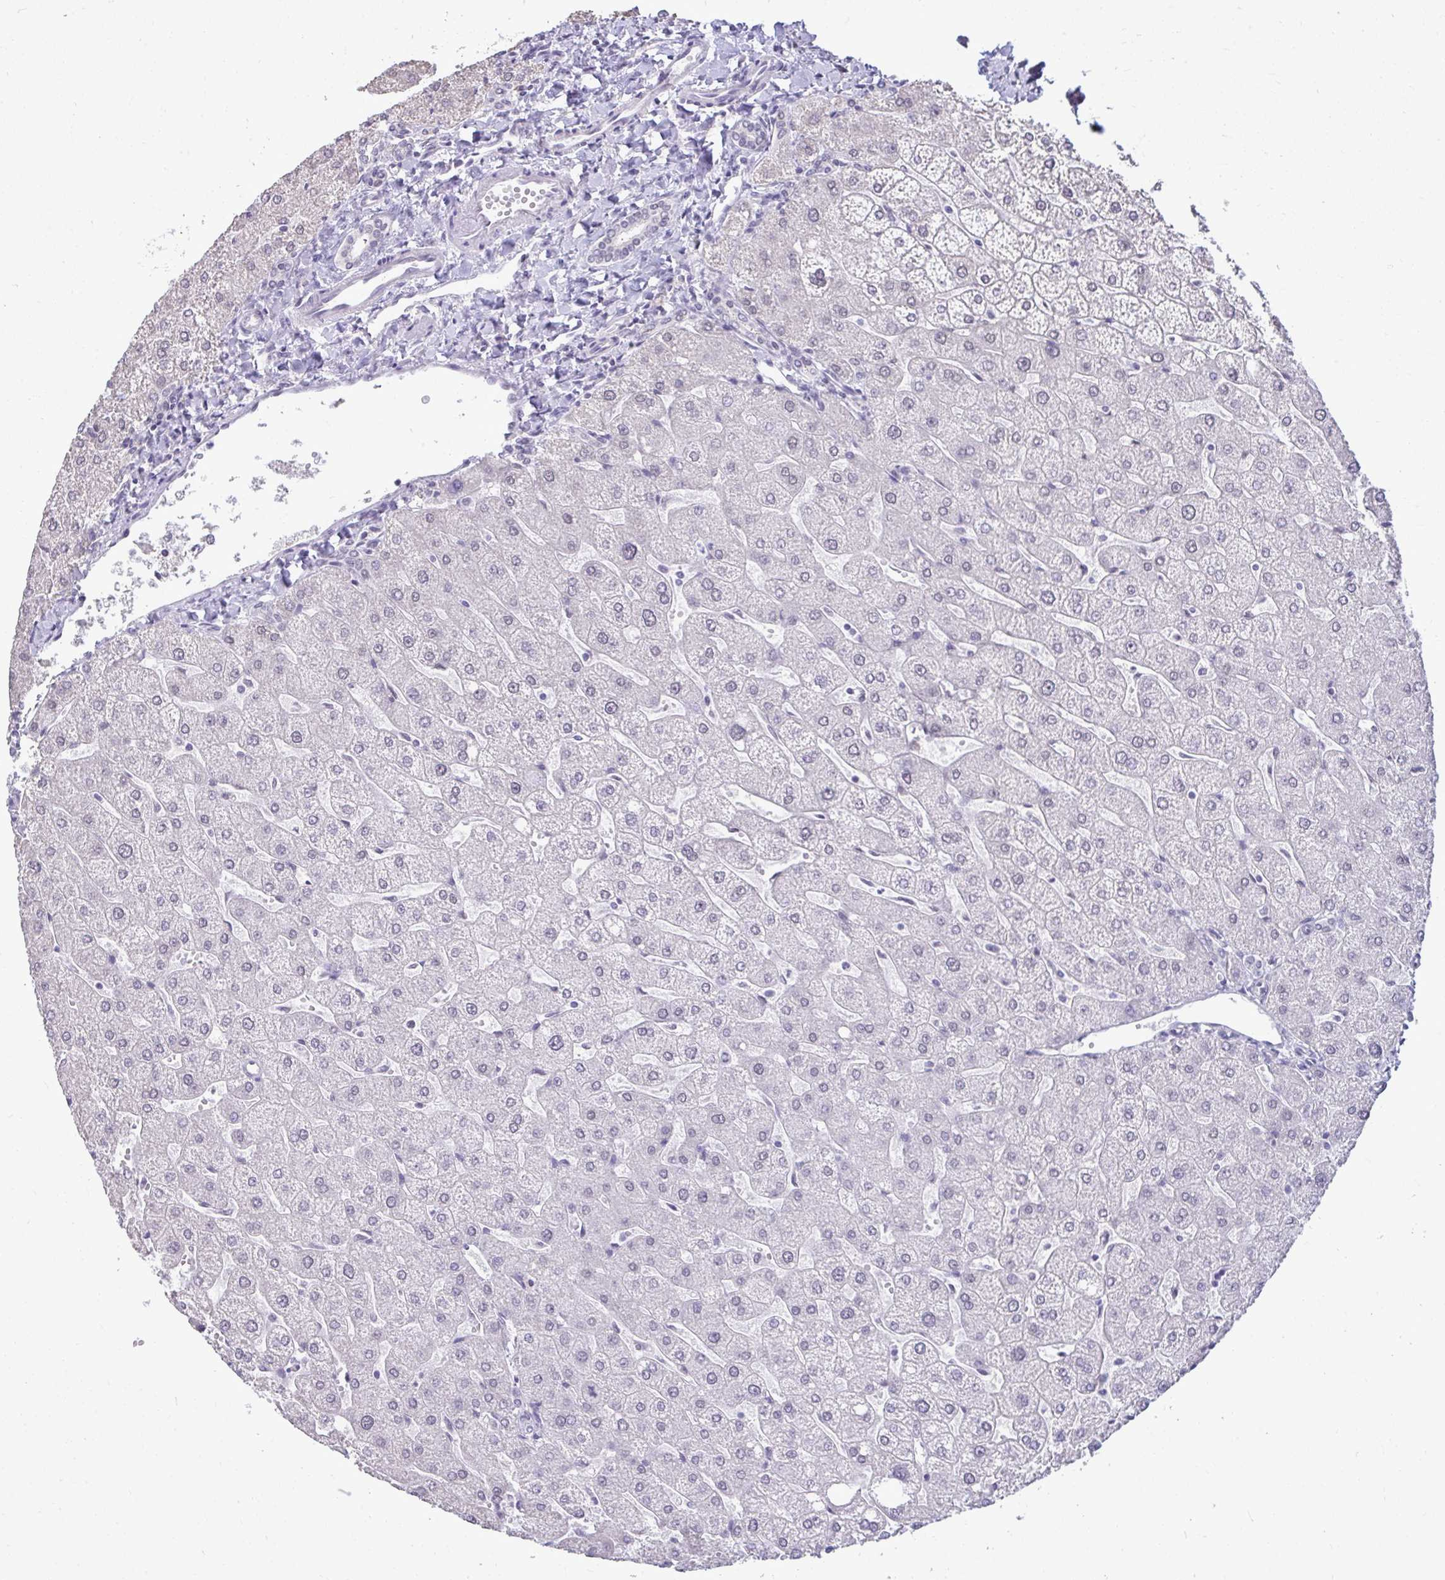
{"staining": {"intensity": "negative", "quantity": "none", "location": "none"}, "tissue": "liver", "cell_type": "Cholangiocytes", "image_type": "normal", "snomed": [{"axis": "morphology", "description": "Normal tissue, NOS"}, {"axis": "topography", "description": "Liver"}], "caption": "Immunohistochemistry of unremarkable human liver demonstrates no staining in cholangiocytes. (Immunohistochemistry (ihc), brightfield microscopy, high magnification).", "gene": "NPPA", "patient": {"sex": "male", "age": 67}}